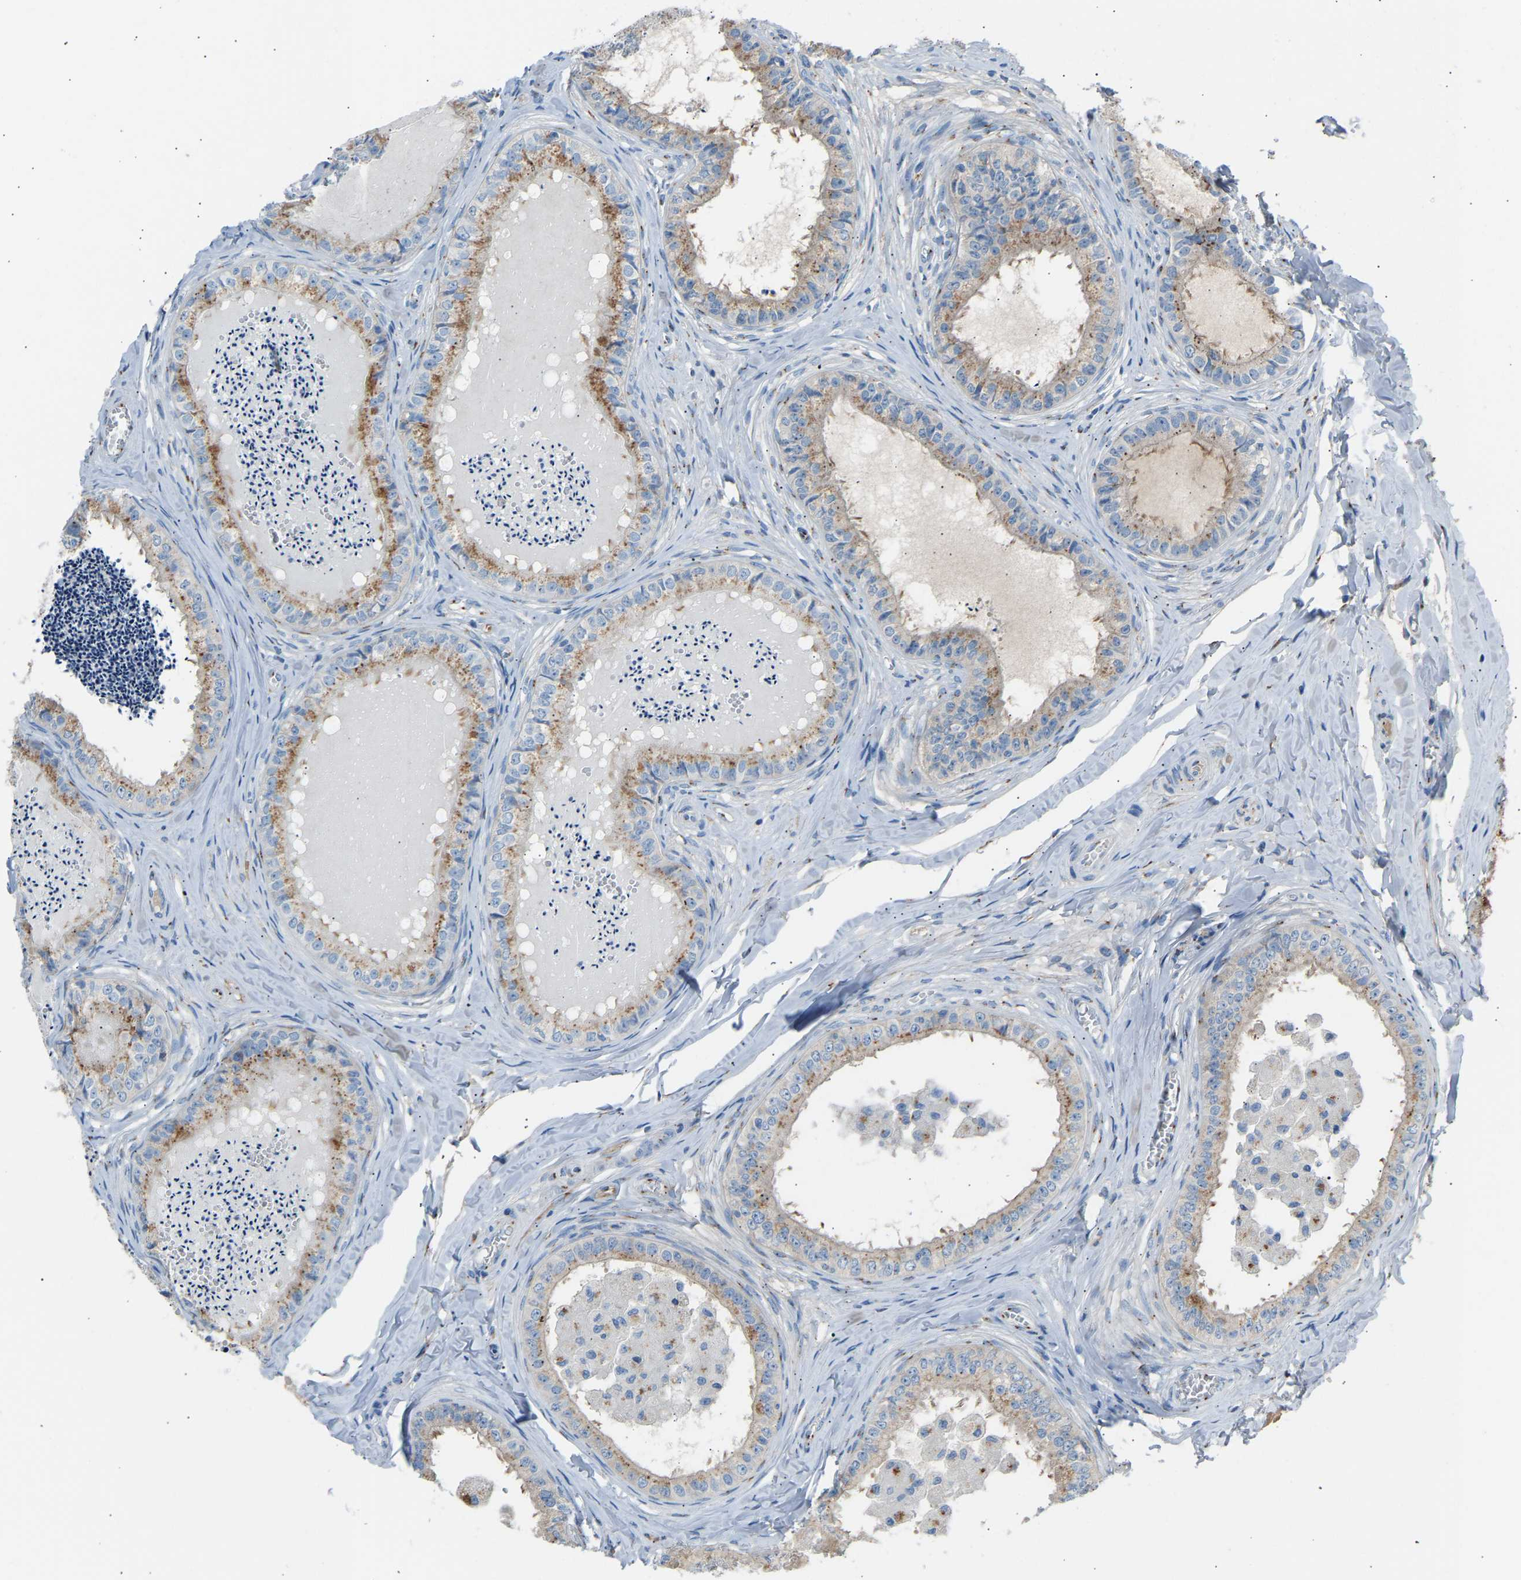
{"staining": {"intensity": "moderate", "quantity": ">75%", "location": "cytoplasmic/membranous"}, "tissue": "epididymis", "cell_type": "Glandular cells", "image_type": "normal", "snomed": [{"axis": "morphology", "description": "Normal tissue, NOS"}, {"axis": "topography", "description": "Epididymis"}], "caption": "The micrograph reveals a brown stain indicating the presence of a protein in the cytoplasmic/membranous of glandular cells in epididymis. (IHC, brightfield microscopy, high magnification).", "gene": "CYREN", "patient": {"sex": "male", "age": 31}}